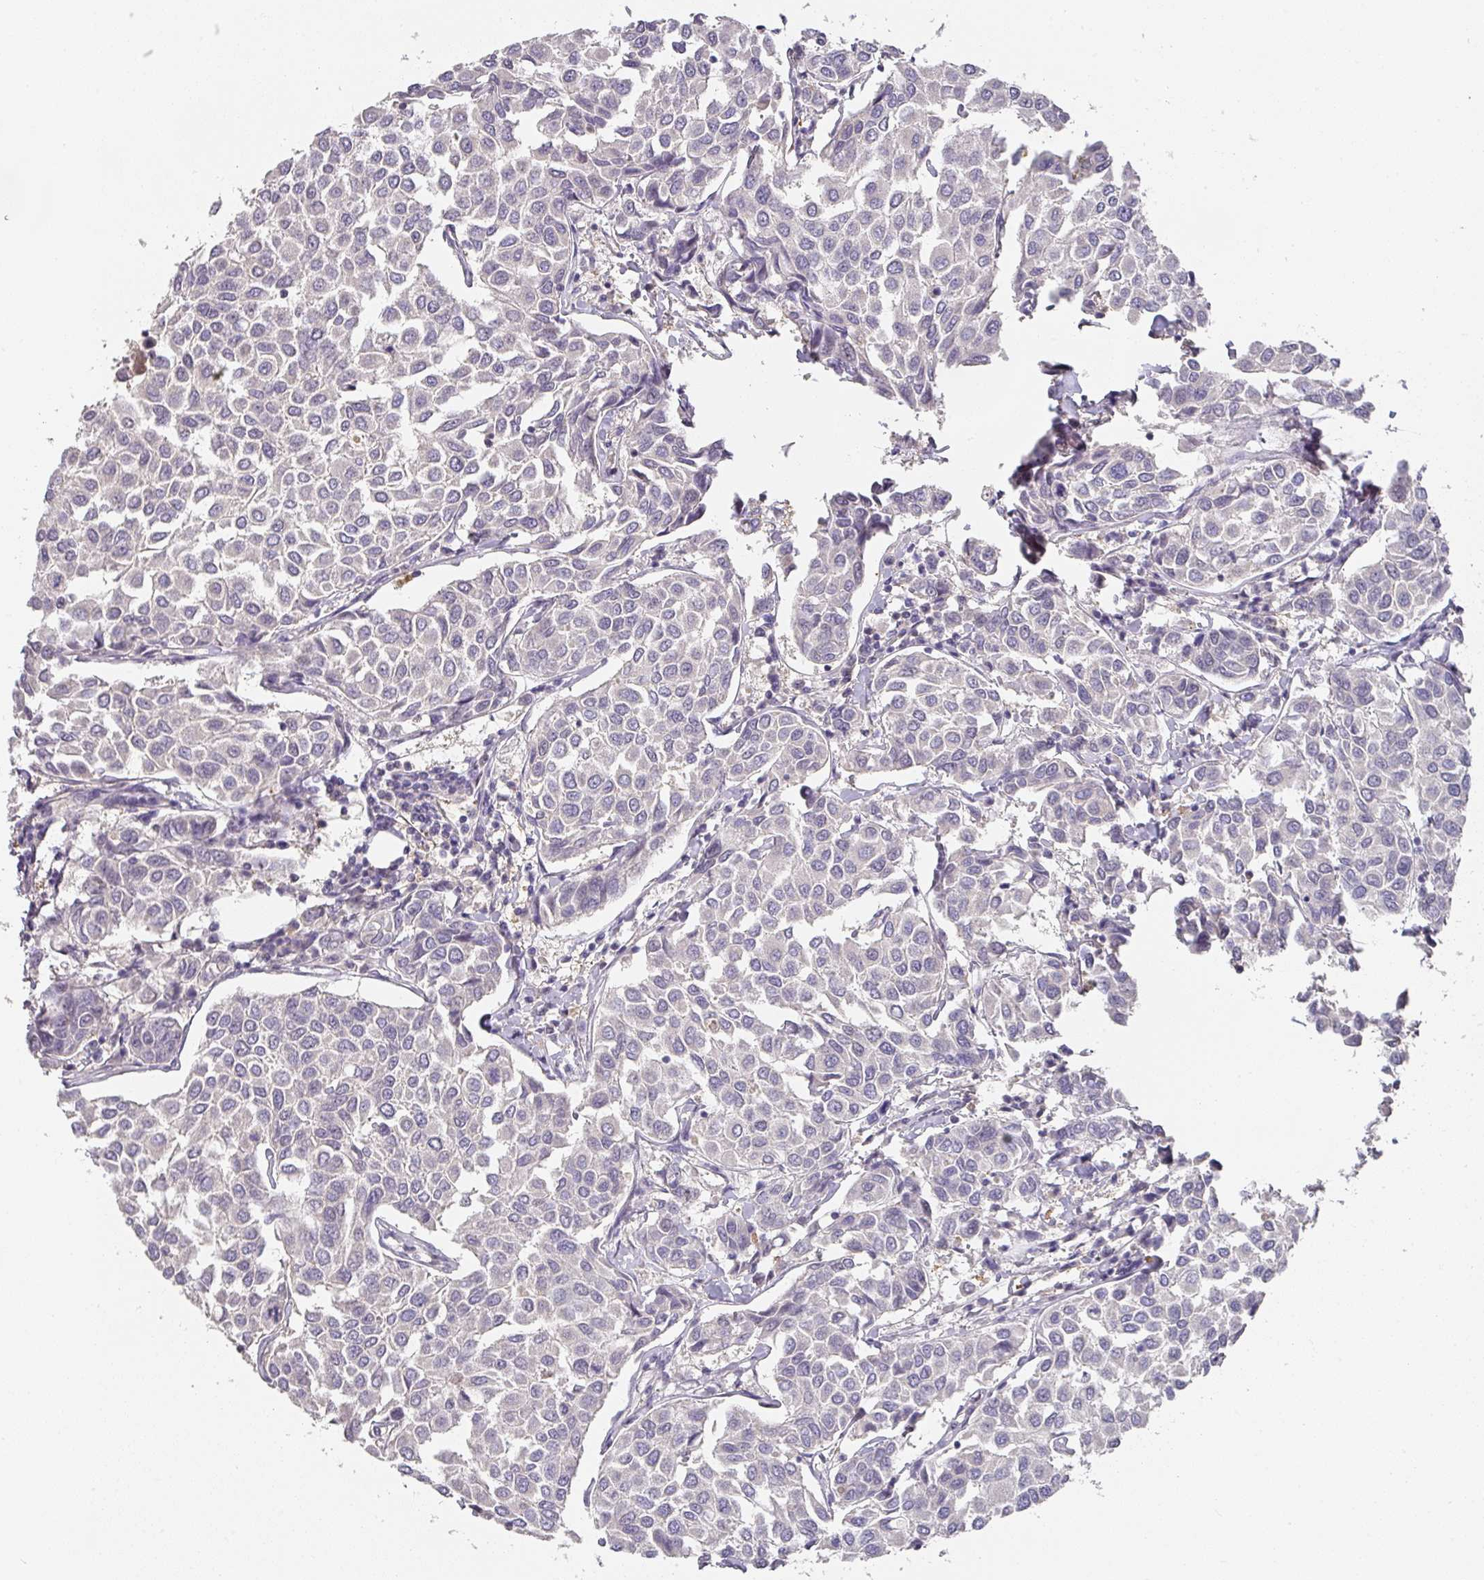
{"staining": {"intensity": "negative", "quantity": "none", "location": "none"}, "tissue": "breast cancer", "cell_type": "Tumor cells", "image_type": "cancer", "snomed": [{"axis": "morphology", "description": "Duct carcinoma"}, {"axis": "topography", "description": "Breast"}], "caption": "High magnification brightfield microscopy of breast cancer (infiltrating ductal carcinoma) stained with DAB (brown) and counterstained with hematoxylin (blue): tumor cells show no significant positivity.", "gene": "FOXN4", "patient": {"sex": "female", "age": 55}}